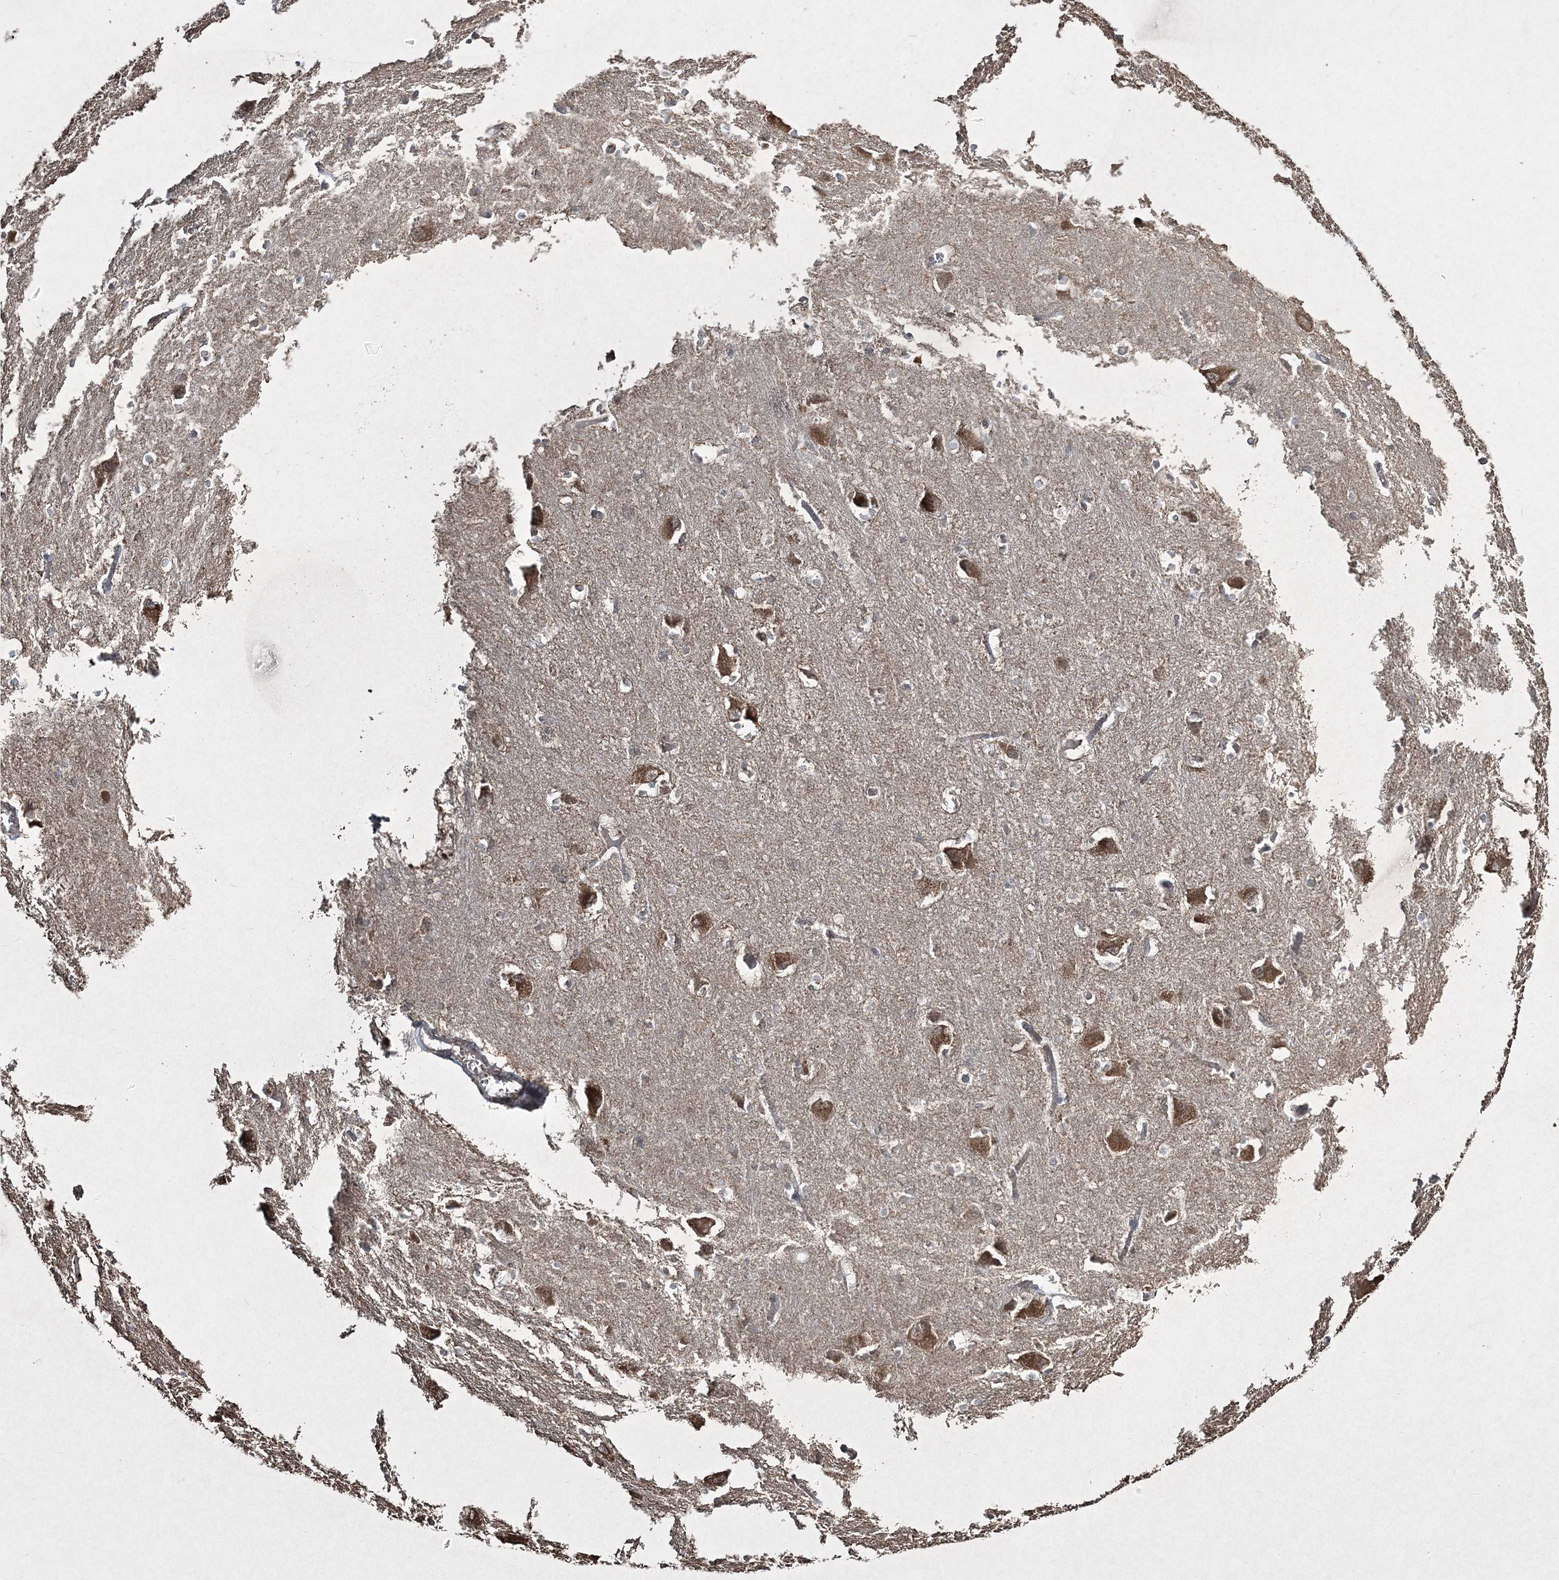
{"staining": {"intensity": "moderate", "quantity": "<25%", "location": "cytoplasmic/membranous"}, "tissue": "caudate", "cell_type": "Glial cells", "image_type": "normal", "snomed": [{"axis": "morphology", "description": "Normal tissue, NOS"}, {"axis": "topography", "description": "Lateral ventricle wall"}], "caption": "Glial cells exhibit moderate cytoplasmic/membranous expression in approximately <25% of cells in normal caudate.", "gene": "GRSF1", "patient": {"sex": "male", "age": 37}}